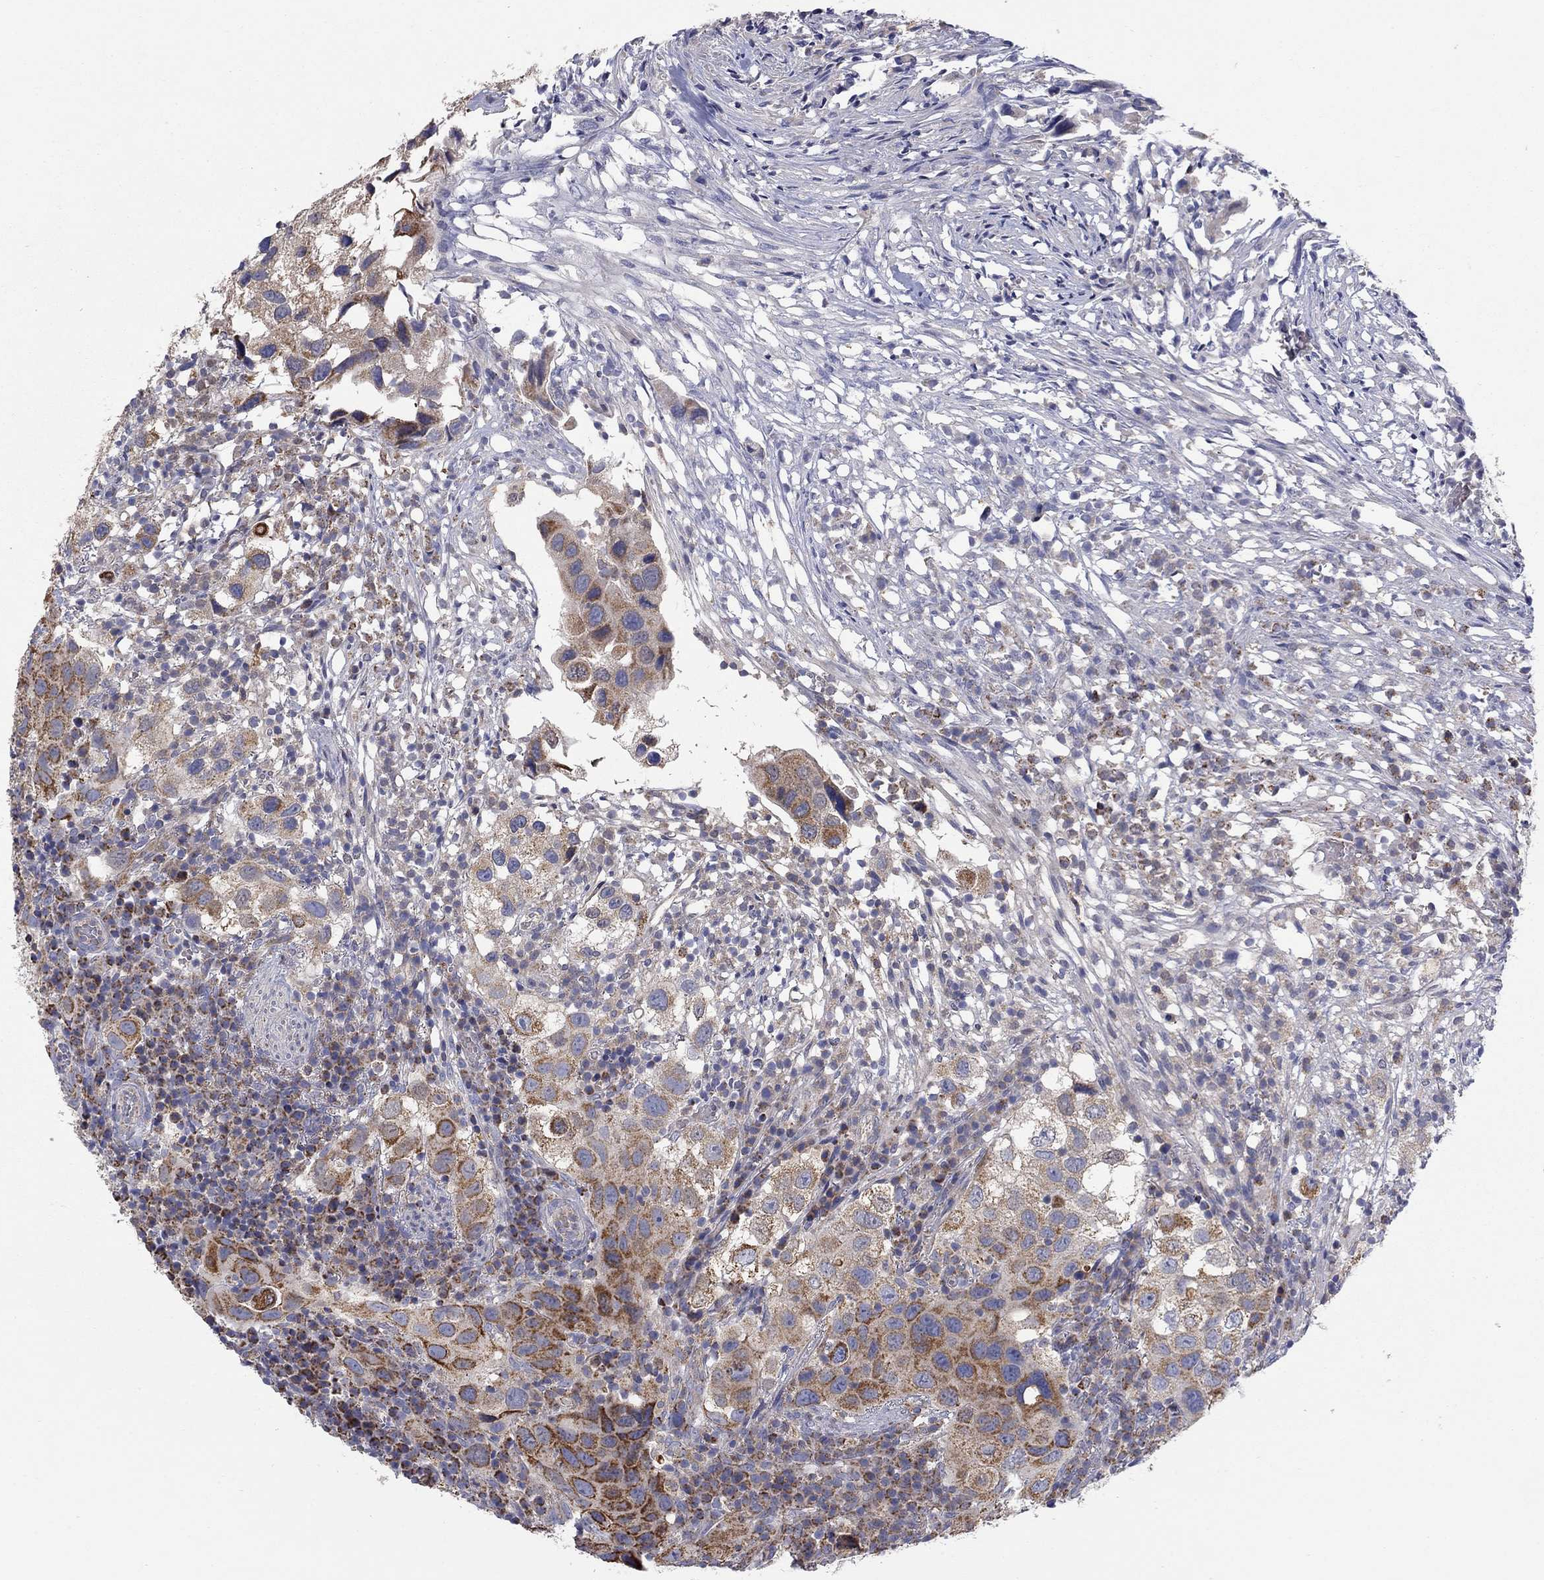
{"staining": {"intensity": "moderate", "quantity": ">75%", "location": "cytoplasmic/membranous"}, "tissue": "urothelial cancer", "cell_type": "Tumor cells", "image_type": "cancer", "snomed": [{"axis": "morphology", "description": "Urothelial carcinoma, High grade"}, {"axis": "topography", "description": "Urinary bladder"}], "caption": "Immunohistochemistry (IHC) micrograph of neoplastic tissue: human high-grade urothelial carcinoma stained using immunohistochemistry (IHC) exhibits medium levels of moderate protein expression localized specifically in the cytoplasmic/membranous of tumor cells, appearing as a cytoplasmic/membranous brown color.", "gene": "HPS5", "patient": {"sex": "male", "age": 79}}